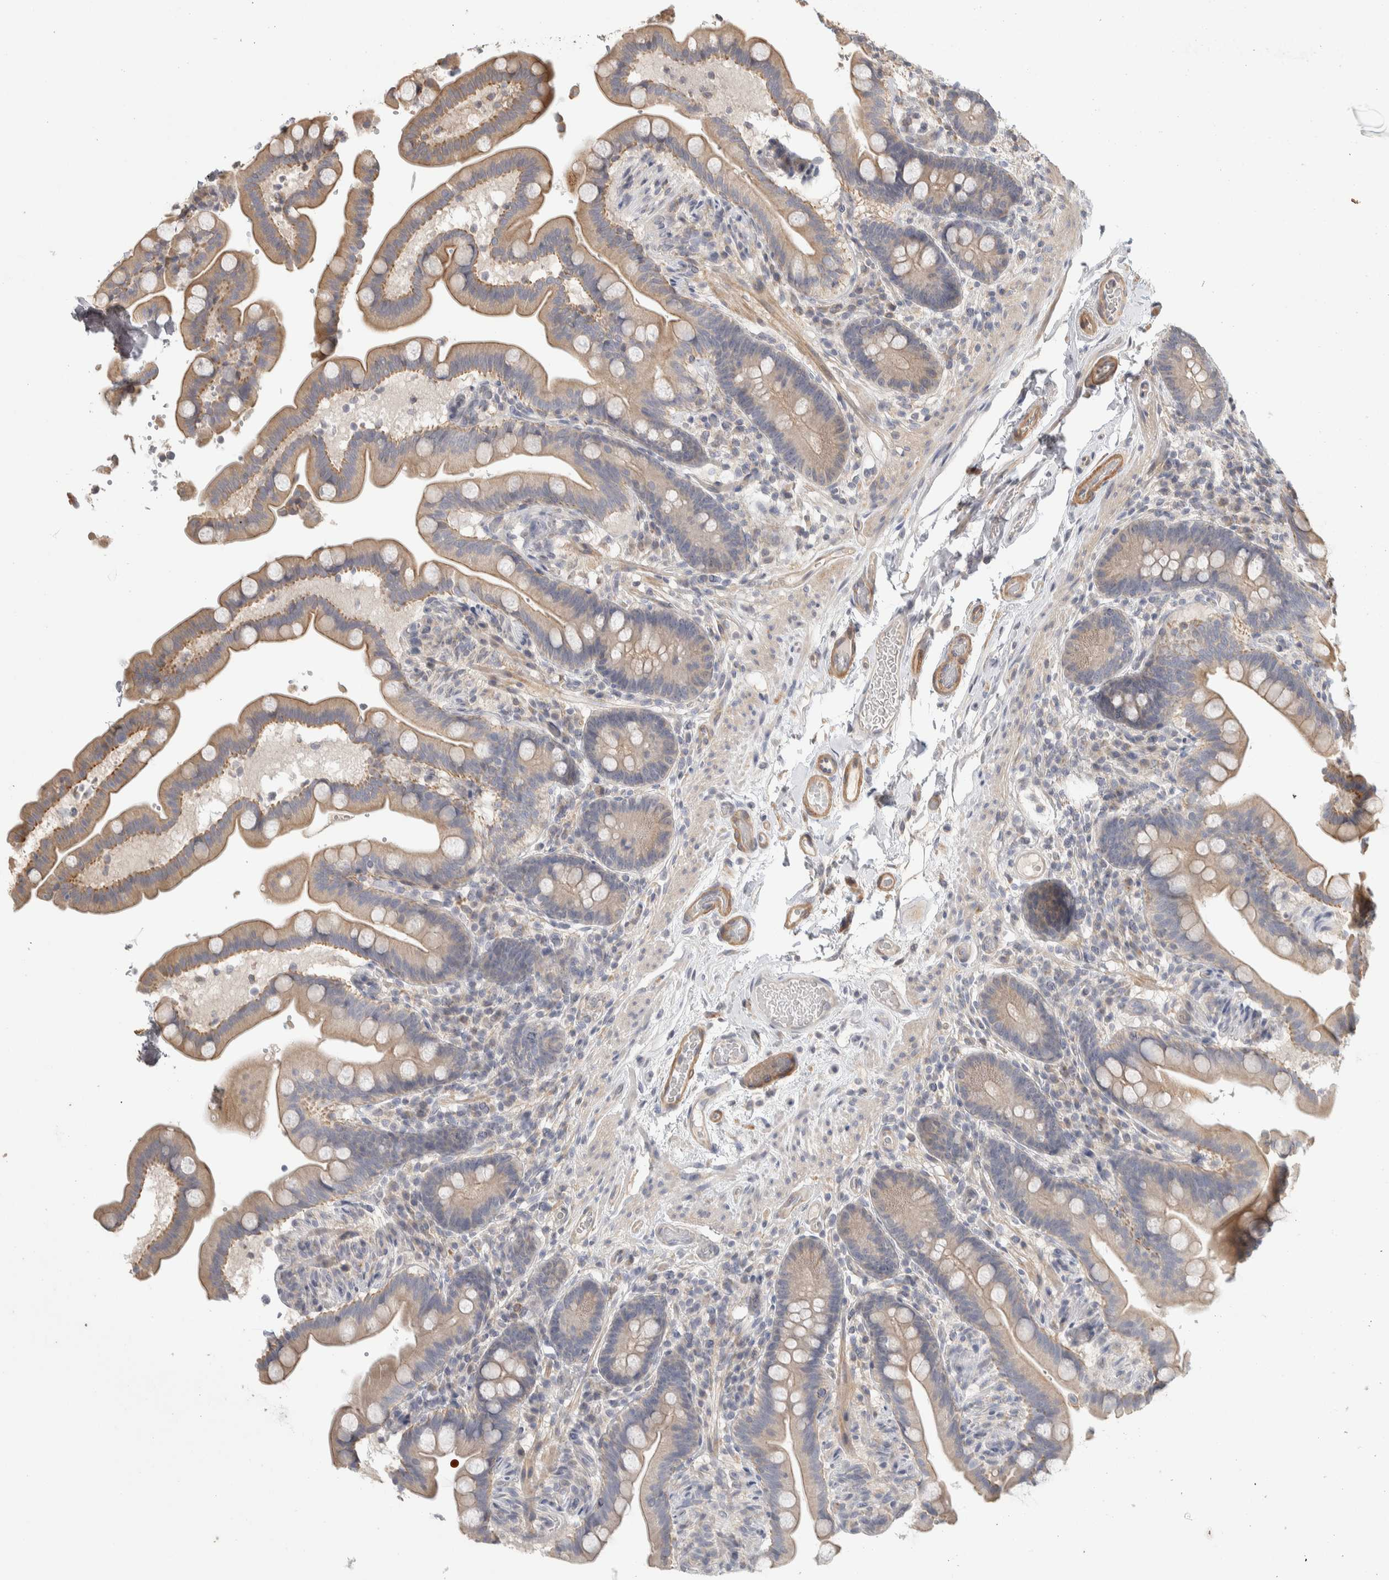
{"staining": {"intensity": "moderate", "quantity": ">75%", "location": "cytoplasmic/membranous"}, "tissue": "colon", "cell_type": "Endothelial cells", "image_type": "normal", "snomed": [{"axis": "morphology", "description": "Normal tissue, NOS"}, {"axis": "topography", "description": "Smooth muscle"}, {"axis": "topography", "description": "Colon"}], "caption": "DAB (3,3'-diaminobenzidine) immunohistochemical staining of normal colon reveals moderate cytoplasmic/membranous protein positivity in about >75% of endothelial cells.", "gene": "DCXR", "patient": {"sex": "male", "age": 73}}